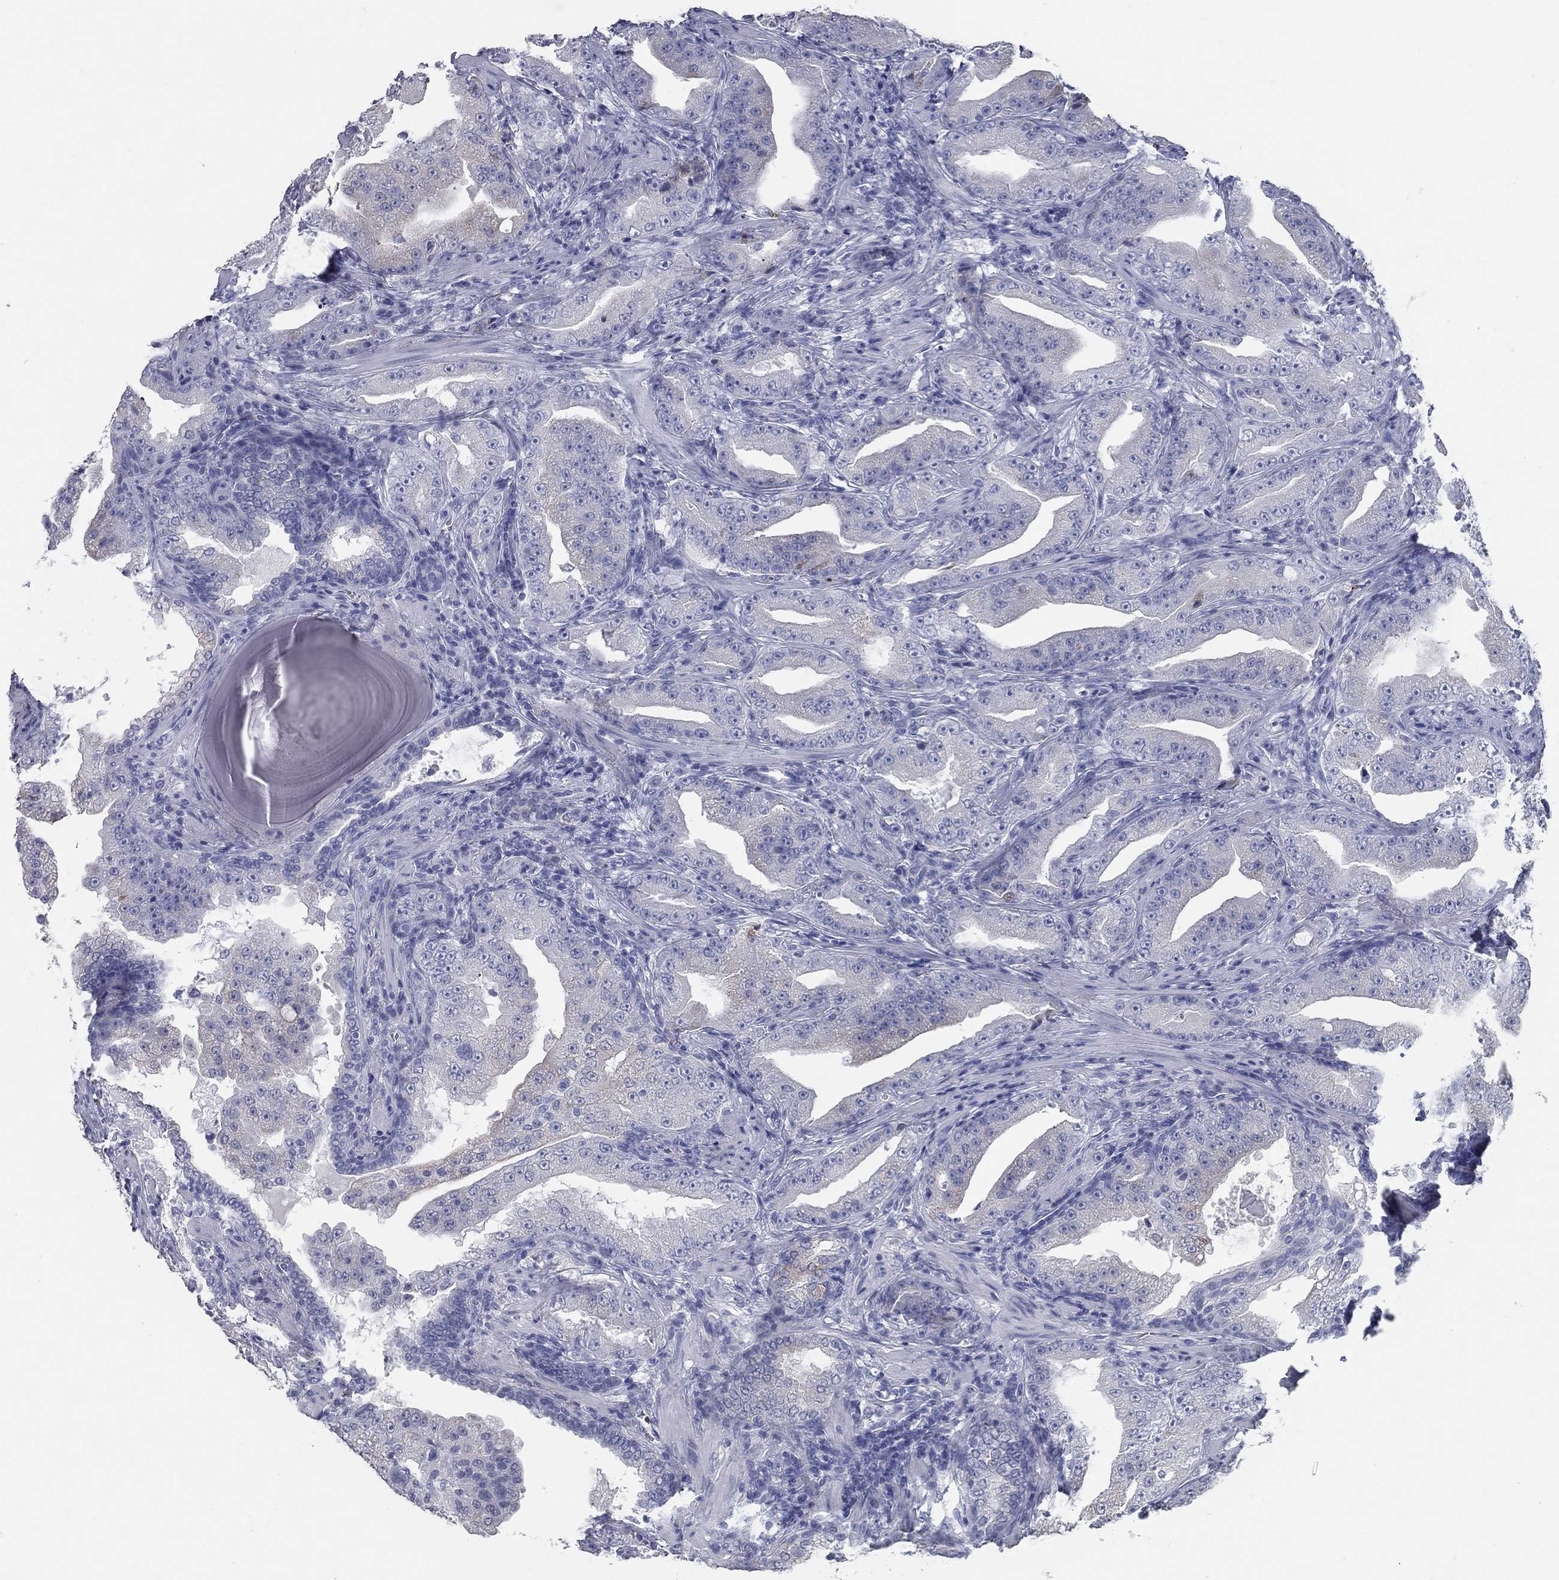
{"staining": {"intensity": "negative", "quantity": "none", "location": "none"}, "tissue": "prostate cancer", "cell_type": "Tumor cells", "image_type": "cancer", "snomed": [{"axis": "morphology", "description": "Adenocarcinoma, Low grade"}, {"axis": "topography", "description": "Prostate"}], "caption": "Immunohistochemical staining of human prostate cancer (adenocarcinoma (low-grade)) exhibits no significant expression in tumor cells. (Brightfield microscopy of DAB immunohistochemistry (IHC) at high magnification).", "gene": "TAC1", "patient": {"sex": "male", "age": 62}}